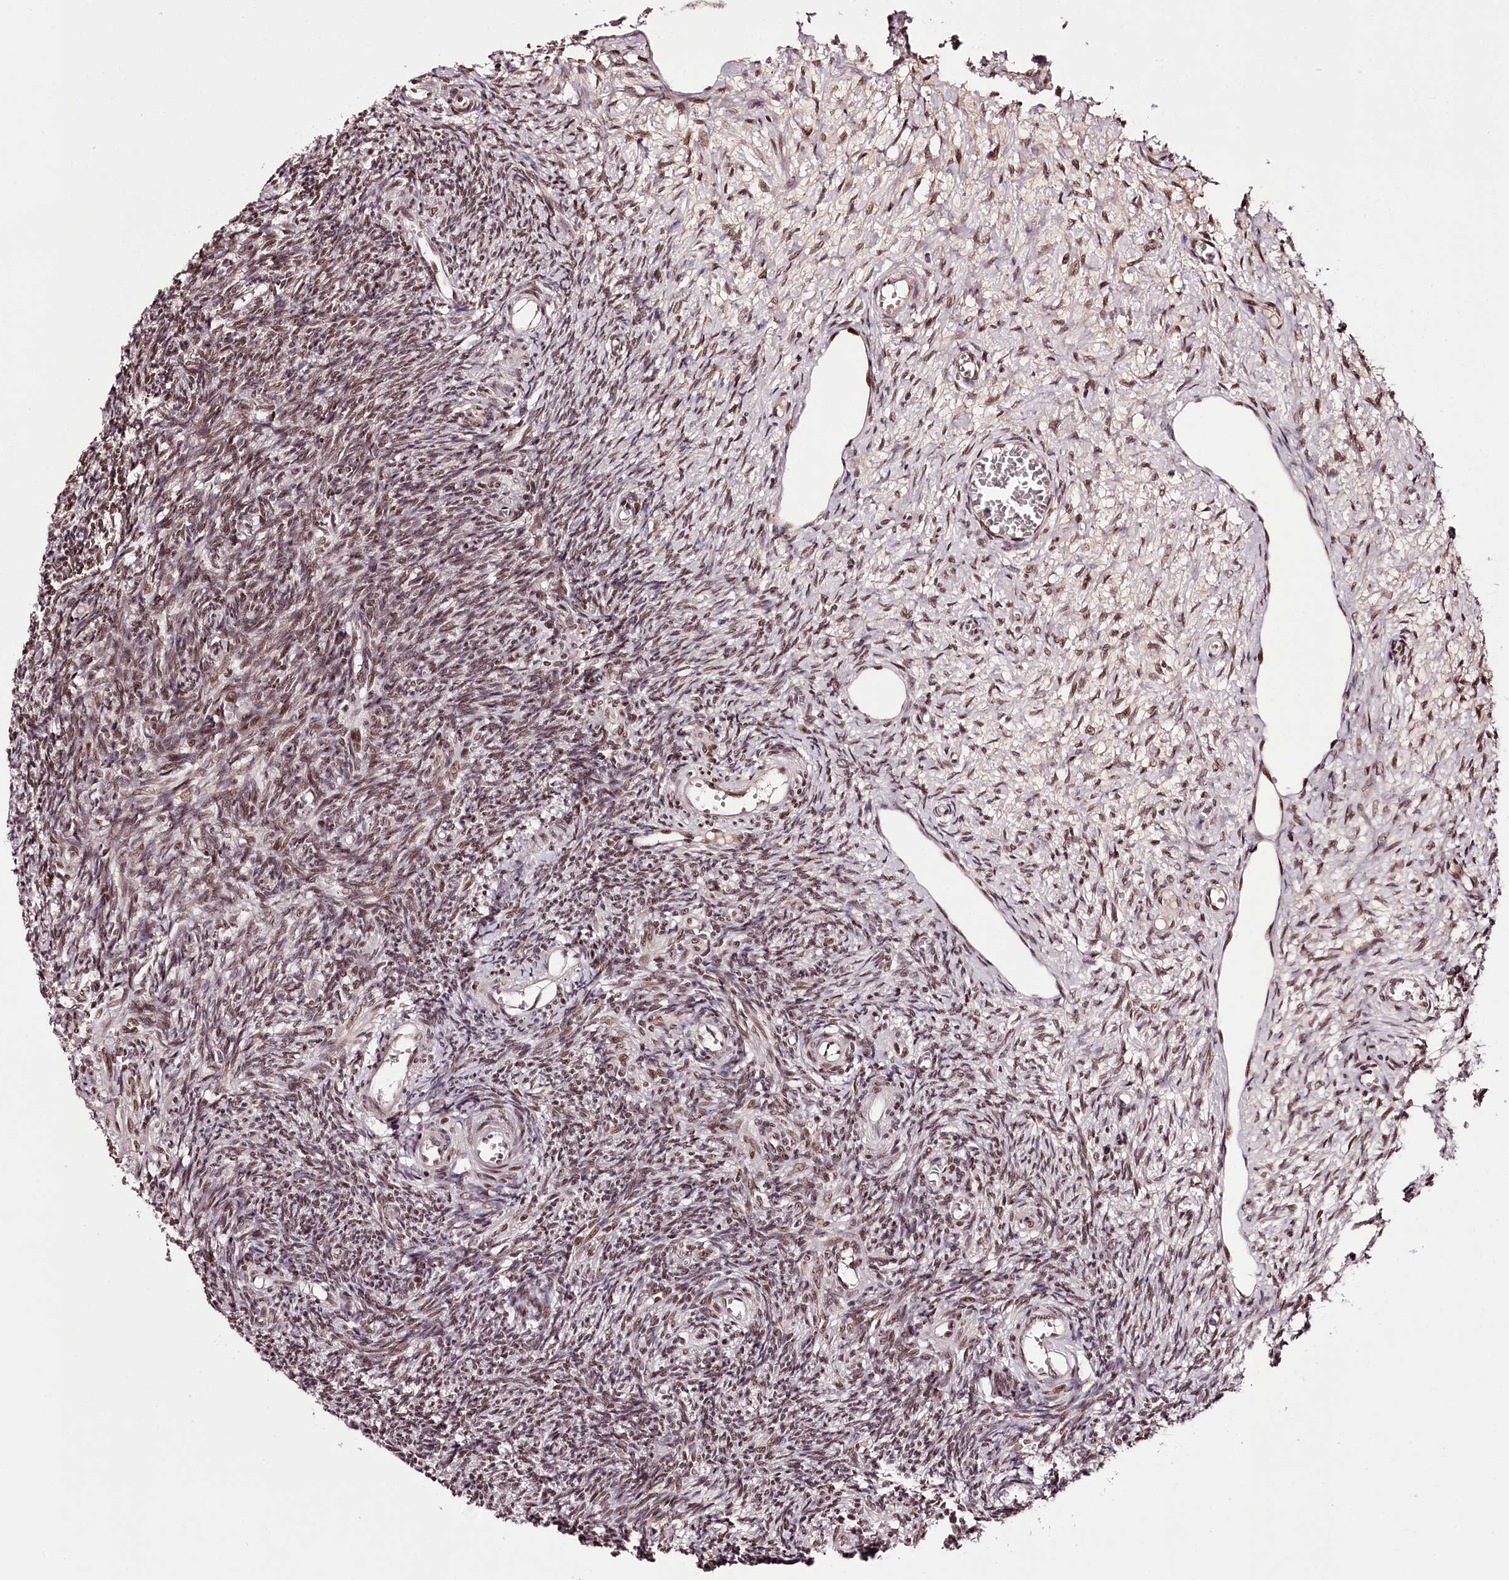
{"staining": {"intensity": "moderate", "quantity": ">75%", "location": "nuclear"}, "tissue": "ovary", "cell_type": "Follicle cells", "image_type": "normal", "snomed": [{"axis": "morphology", "description": "Normal tissue, NOS"}, {"axis": "topography", "description": "Ovary"}], "caption": "A histopathology image of human ovary stained for a protein displays moderate nuclear brown staining in follicle cells. The staining is performed using DAB brown chromogen to label protein expression. The nuclei are counter-stained blue using hematoxylin.", "gene": "TTC33", "patient": {"sex": "female", "age": 27}}